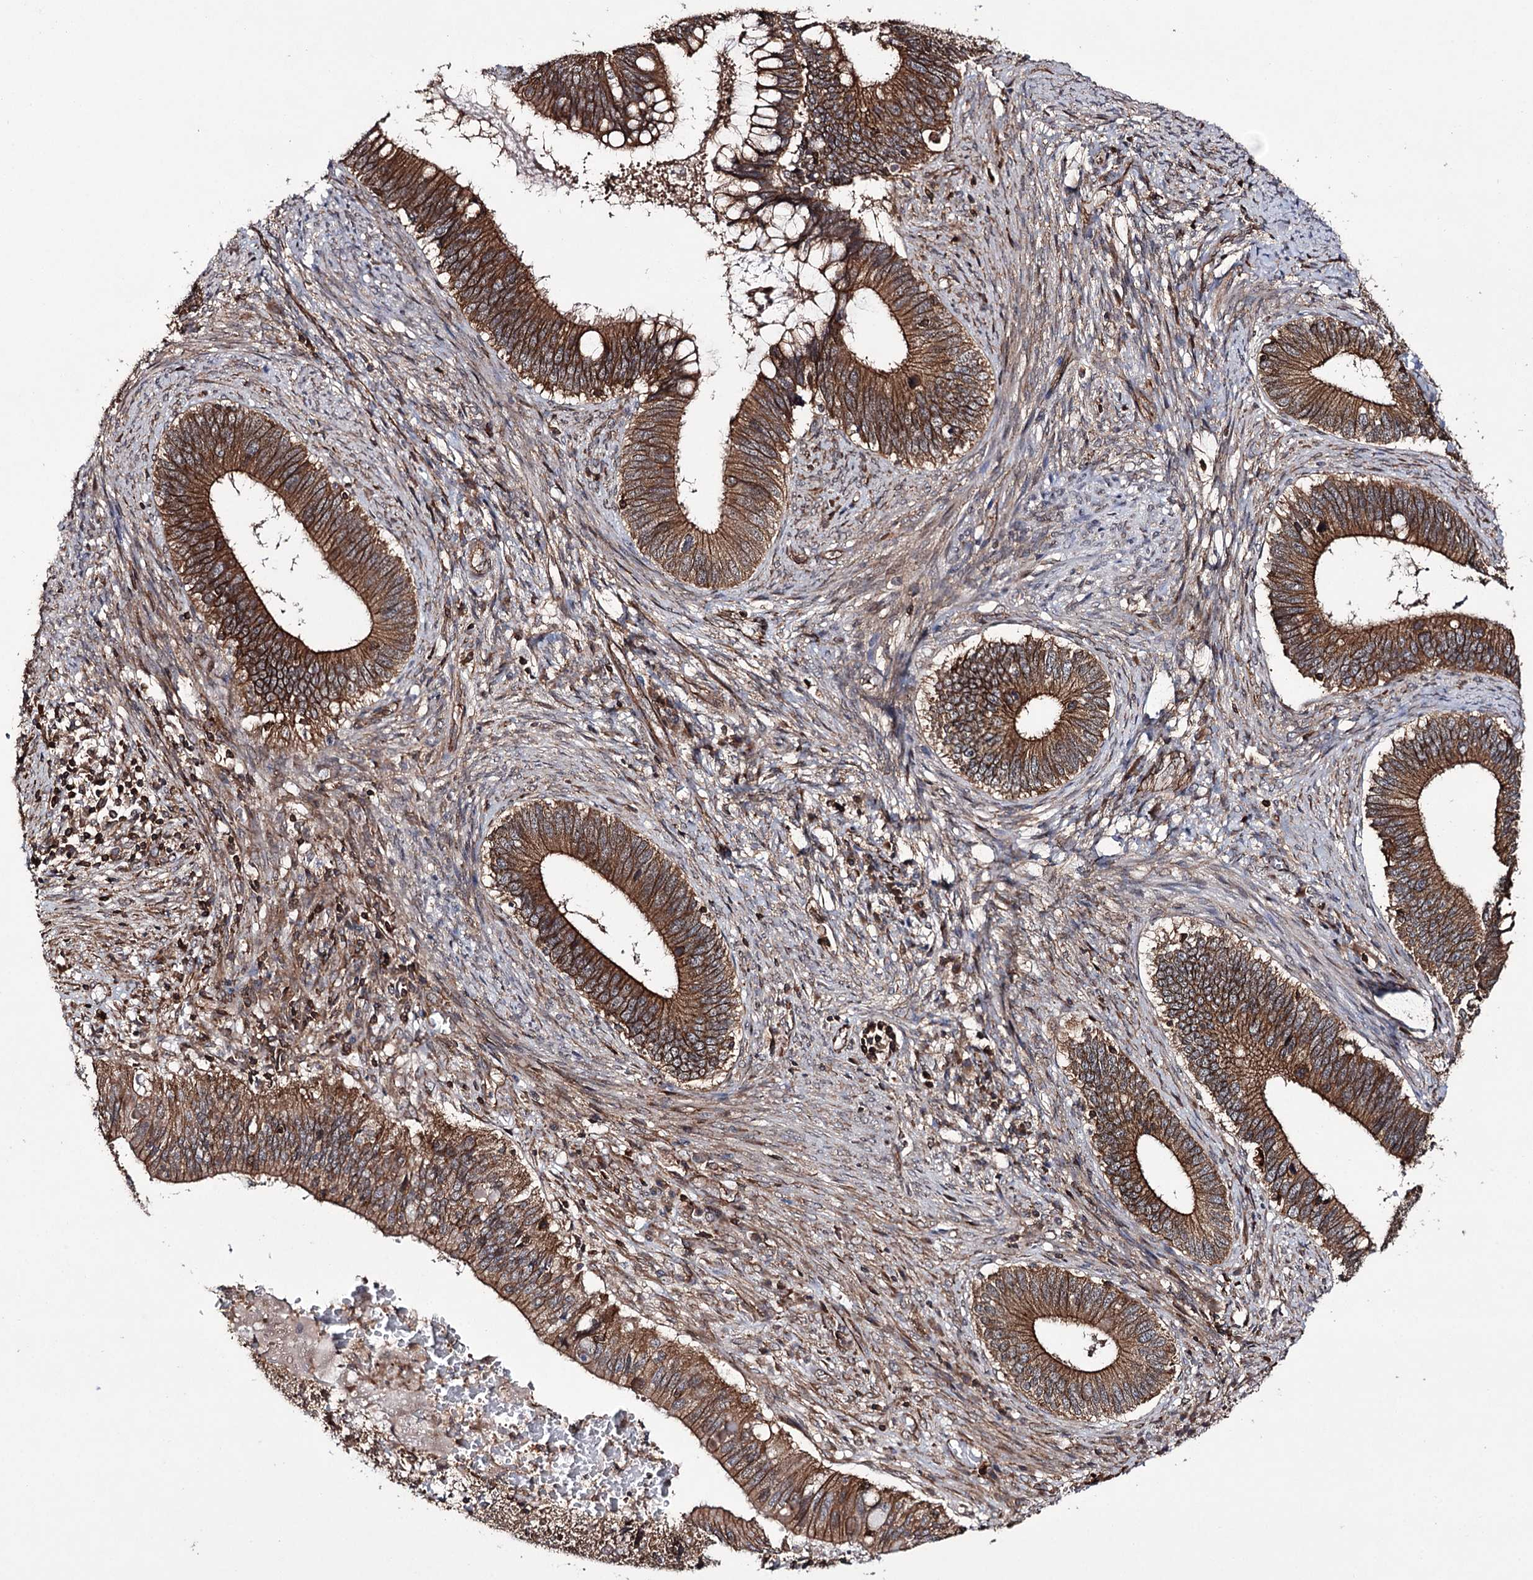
{"staining": {"intensity": "strong", "quantity": ">75%", "location": "cytoplasmic/membranous"}, "tissue": "cervical cancer", "cell_type": "Tumor cells", "image_type": "cancer", "snomed": [{"axis": "morphology", "description": "Adenocarcinoma, NOS"}, {"axis": "topography", "description": "Cervix"}], "caption": "Immunohistochemistry (IHC) micrograph of neoplastic tissue: human cervical adenocarcinoma stained using immunohistochemistry (IHC) shows high levels of strong protein expression localized specifically in the cytoplasmic/membranous of tumor cells, appearing as a cytoplasmic/membranous brown color.", "gene": "DHX29", "patient": {"sex": "female", "age": 42}}